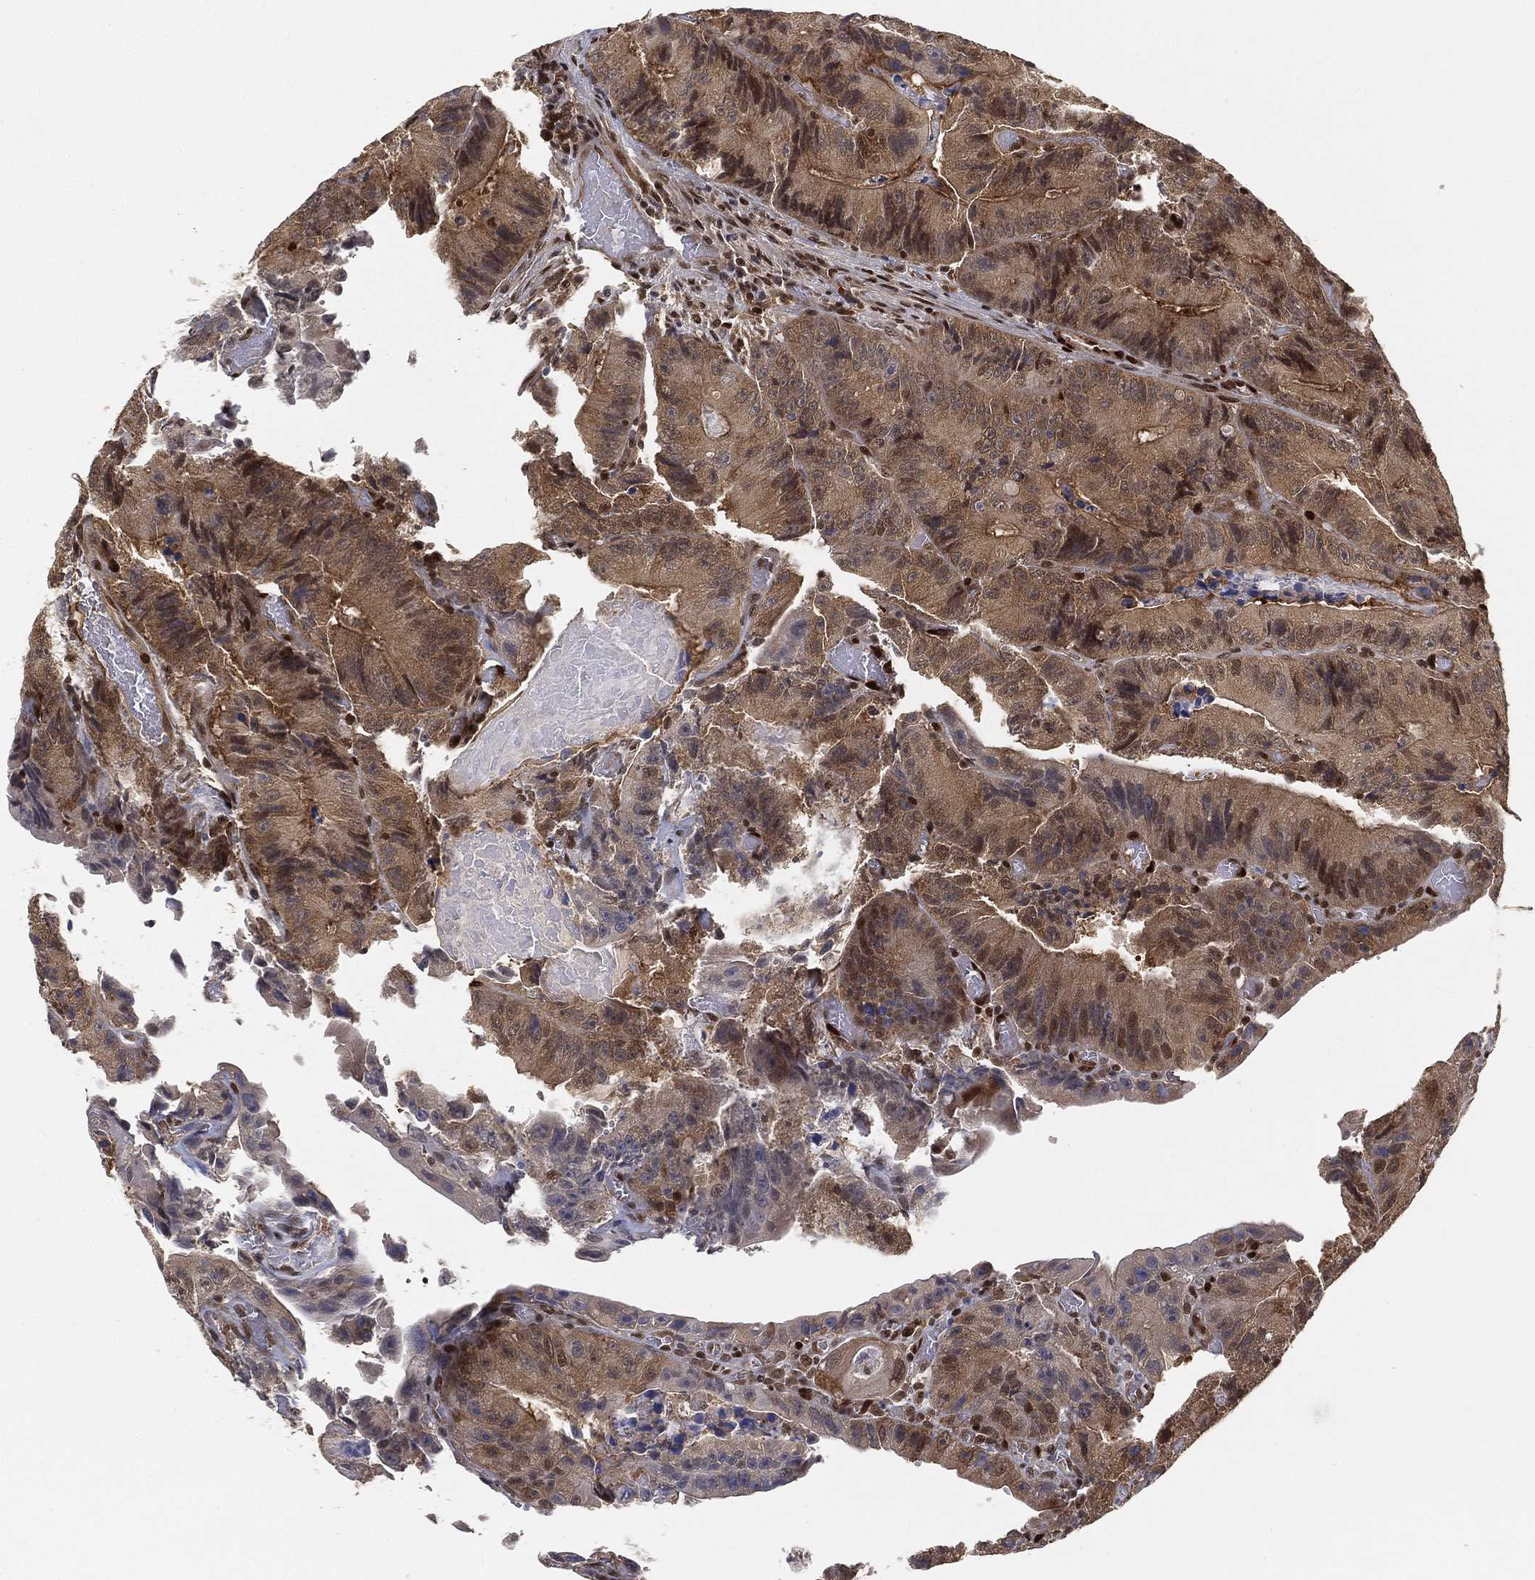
{"staining": {"intensity": "moderate", "quantity": ">75%", "location": "cytoplasmic/membranous"}, "tissue": "colorectal cancer", "cell_type": "Tumor cells", "image_type": "cancer", "snomed": [{"axis": "morphology", "description": "Adenocarcinoma, NOS"}, {"axis": "topography", "description": "Colon"}], "caption": "About >75% of tumor cells in colorectal cancer exhibit moderate cytoplasmic/membranous protein positivity as visualized by brown immunohistochemical staining.", "gene": "CRTC3", "patient": {"sex": "female", "age": 86}}